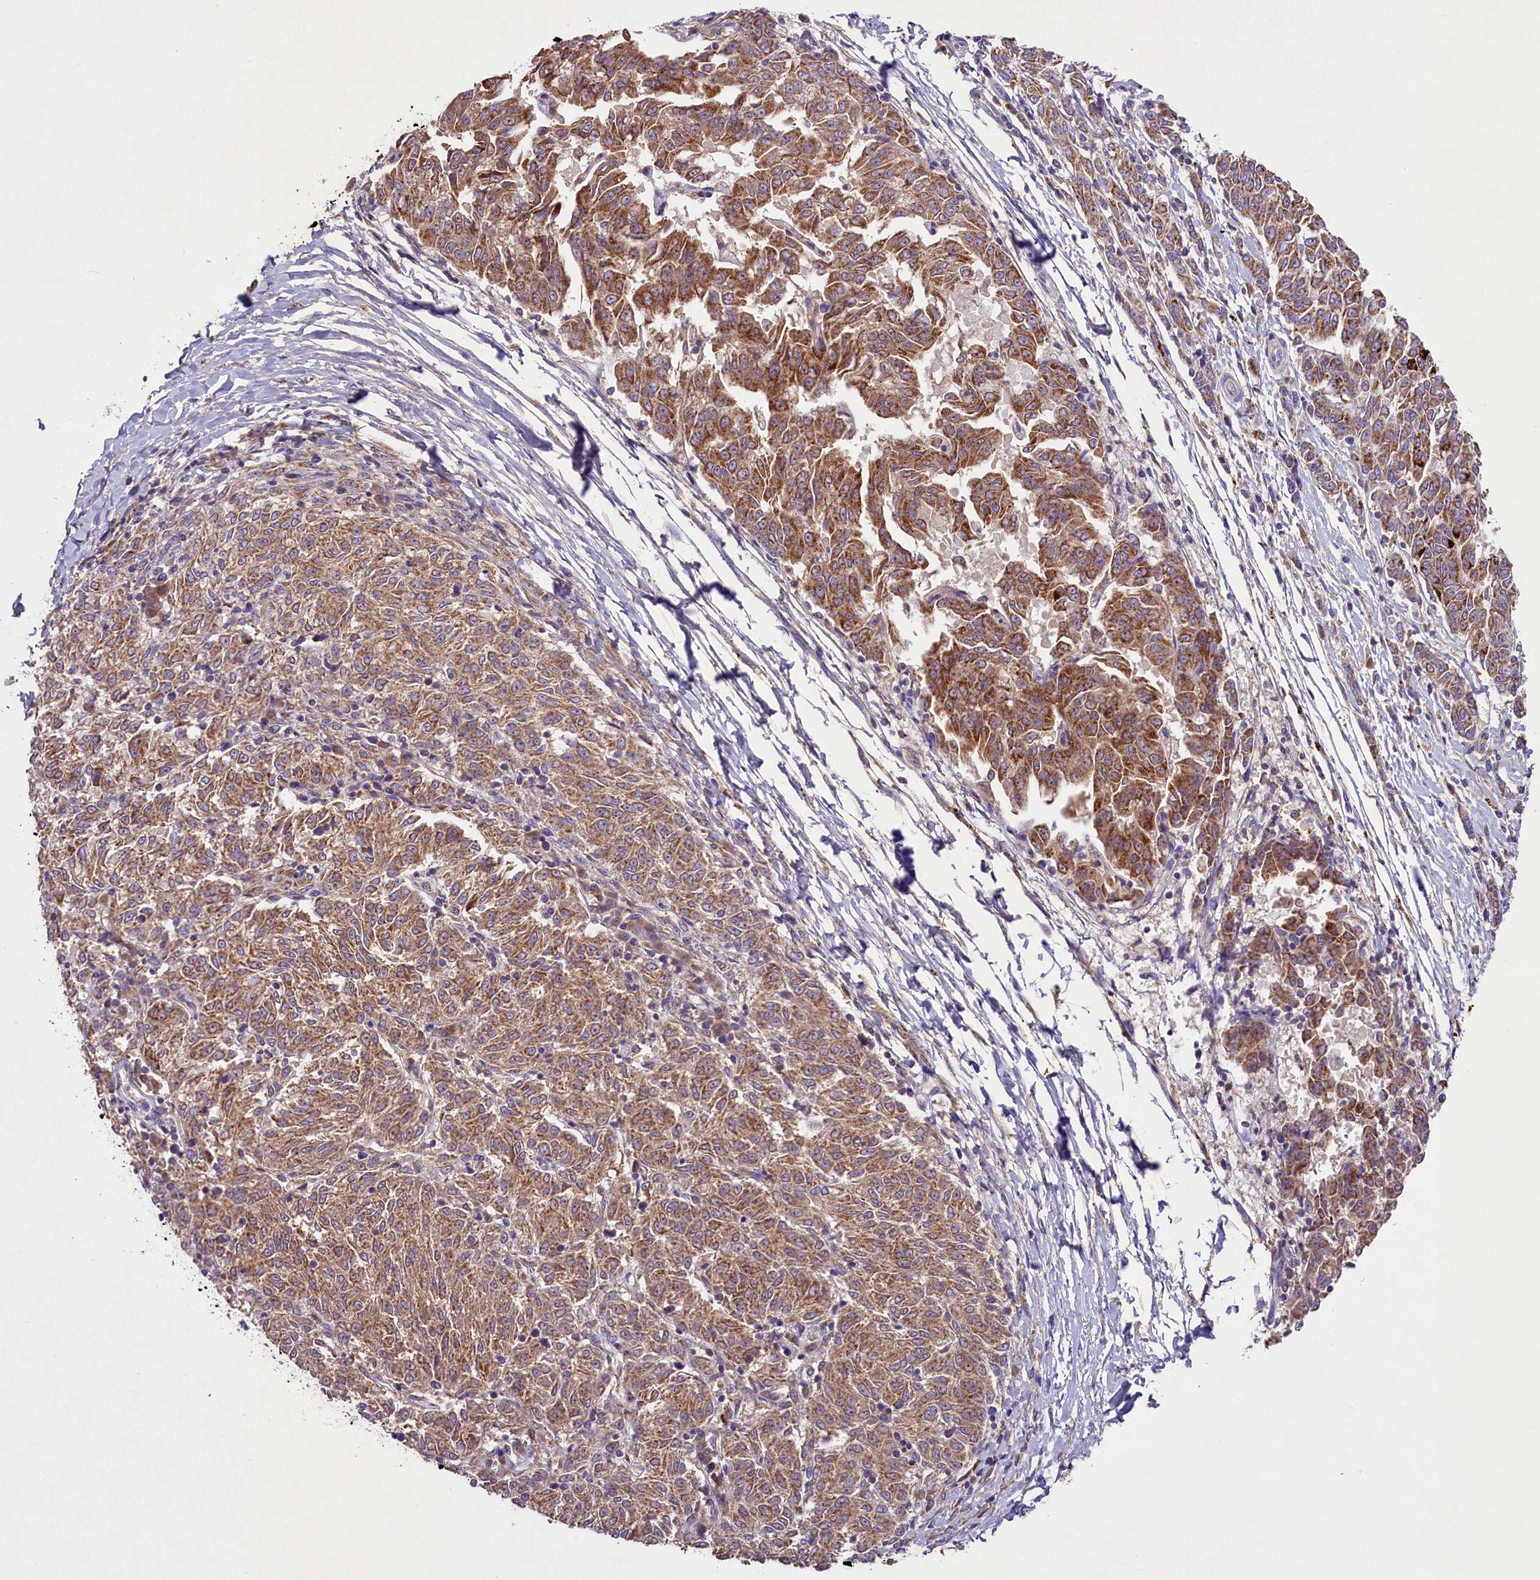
{"staining": {"intensity": "moderate", "quantity": ">75%", "location": "cytoplasmic/membranous"}, "tissue": "melanoma", "cell_type": "Tumor cells", "image_type": "cancer", "snomed": [{"axis": "morphology", "description": "Malignant melanoma, NOS"}, {"axis": "topography", "description": "Skin"}], "caption": "A brown stain highlights moderate cytoplasmic/membranous positivity of a protein in human melanoma tumor cells.", "gene": "PMPCB", "patient": {"sex": "female", "age": 72}}